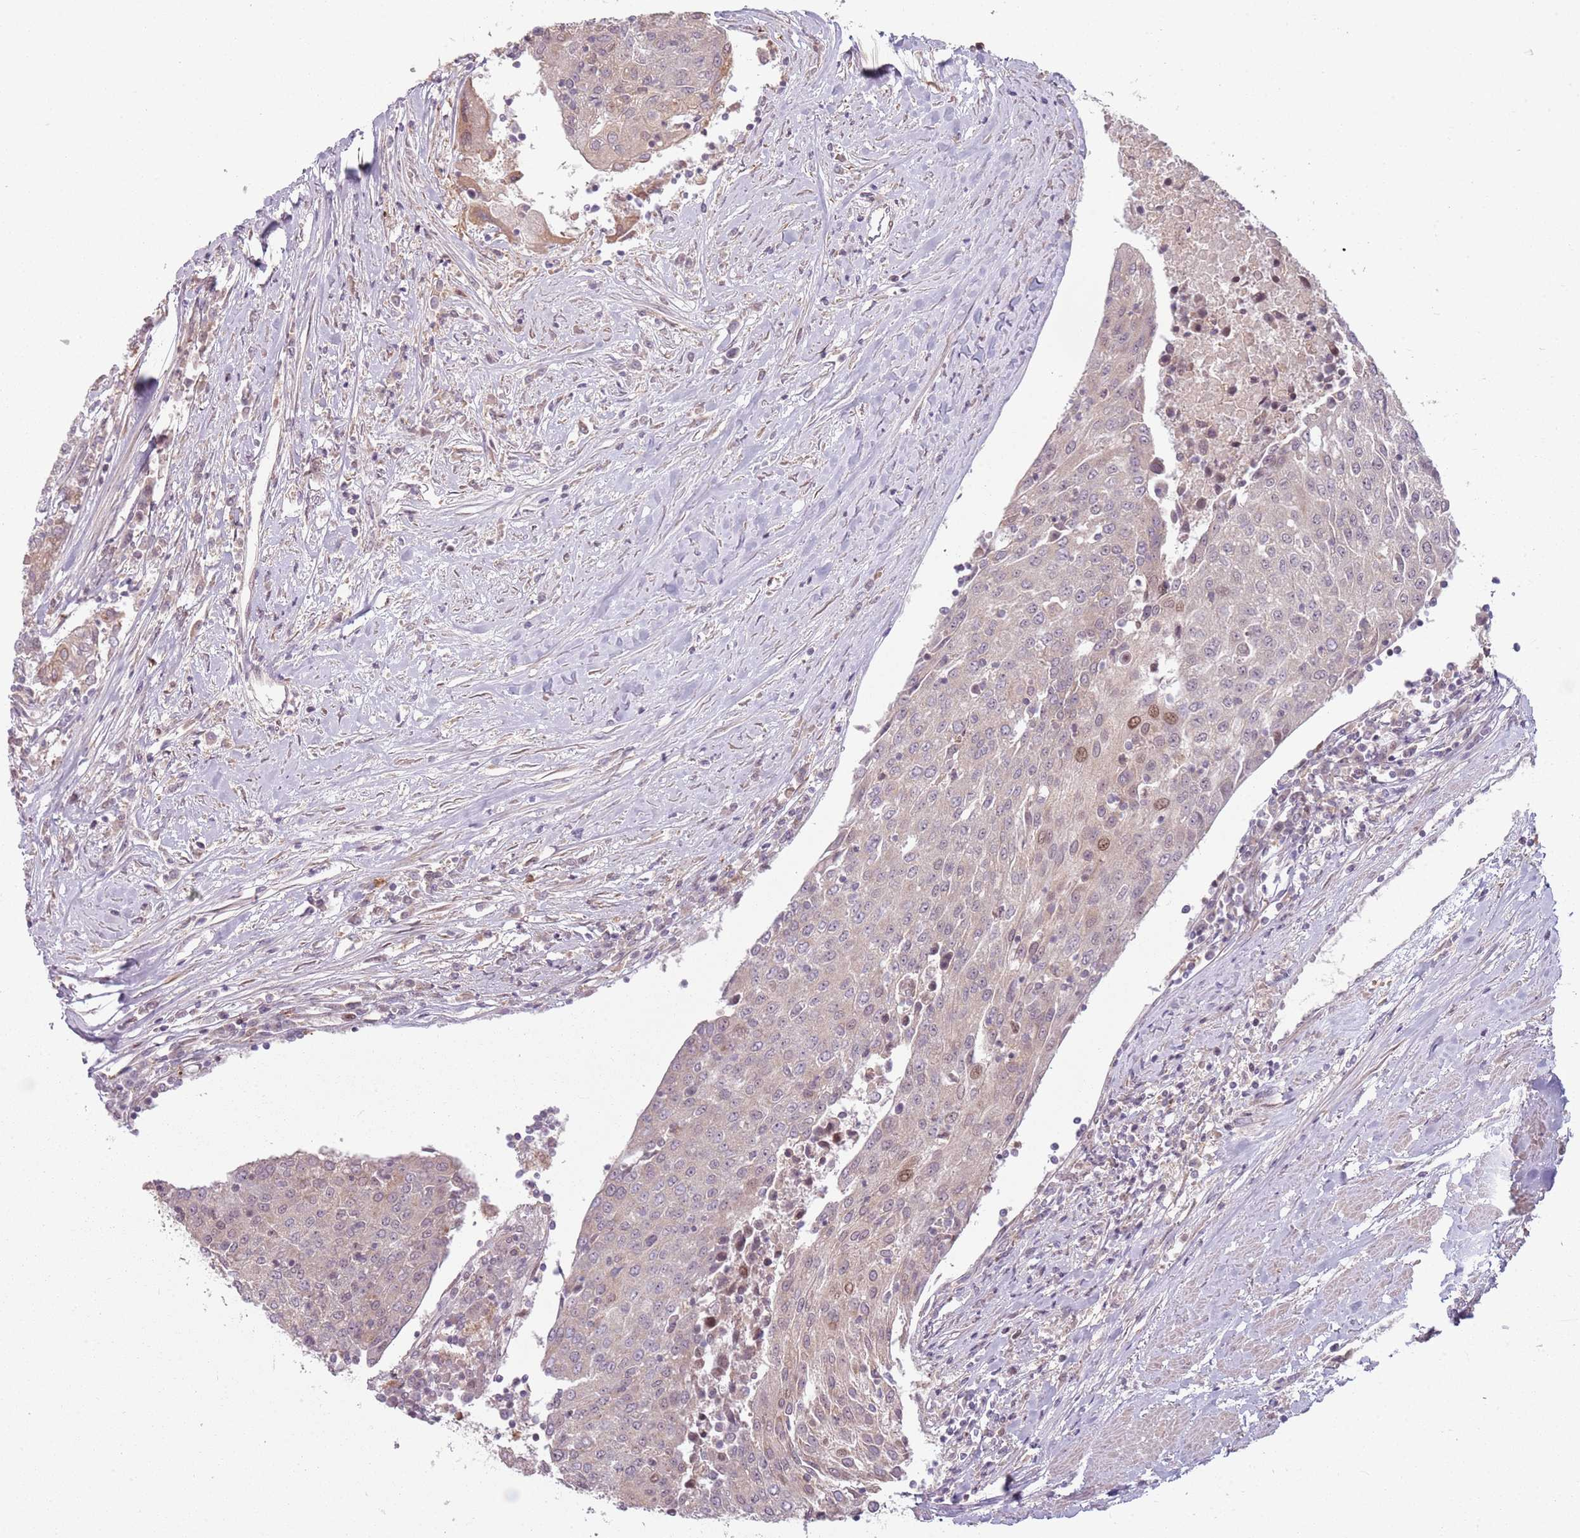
{"staining": {"intensity": "negative", "quantity": "none", "location": "none"}, "tissue": "urothelial cancer", "cell_type": "Tumor cells", "image_type": "cancer", "snomed": [{"axis": "morphology", "description": "Urothelial carcinoma, High grade"}, {"axis": "topography", "description": "Urinary bladder"}], "caption": "High magnification brightfield microscopy of urothelial cancer stained with DAB (brown) and counterstained with hematoxylin (blue): tumor cells show no significant positivity. The staining is performed using DAB (3,3'-diaminobenzidine) brown chromogen with nuclei counter-stained in using hematoxylin.", "gene": "ADGRG1", "patient": {"sex": "female", "age": 85}}